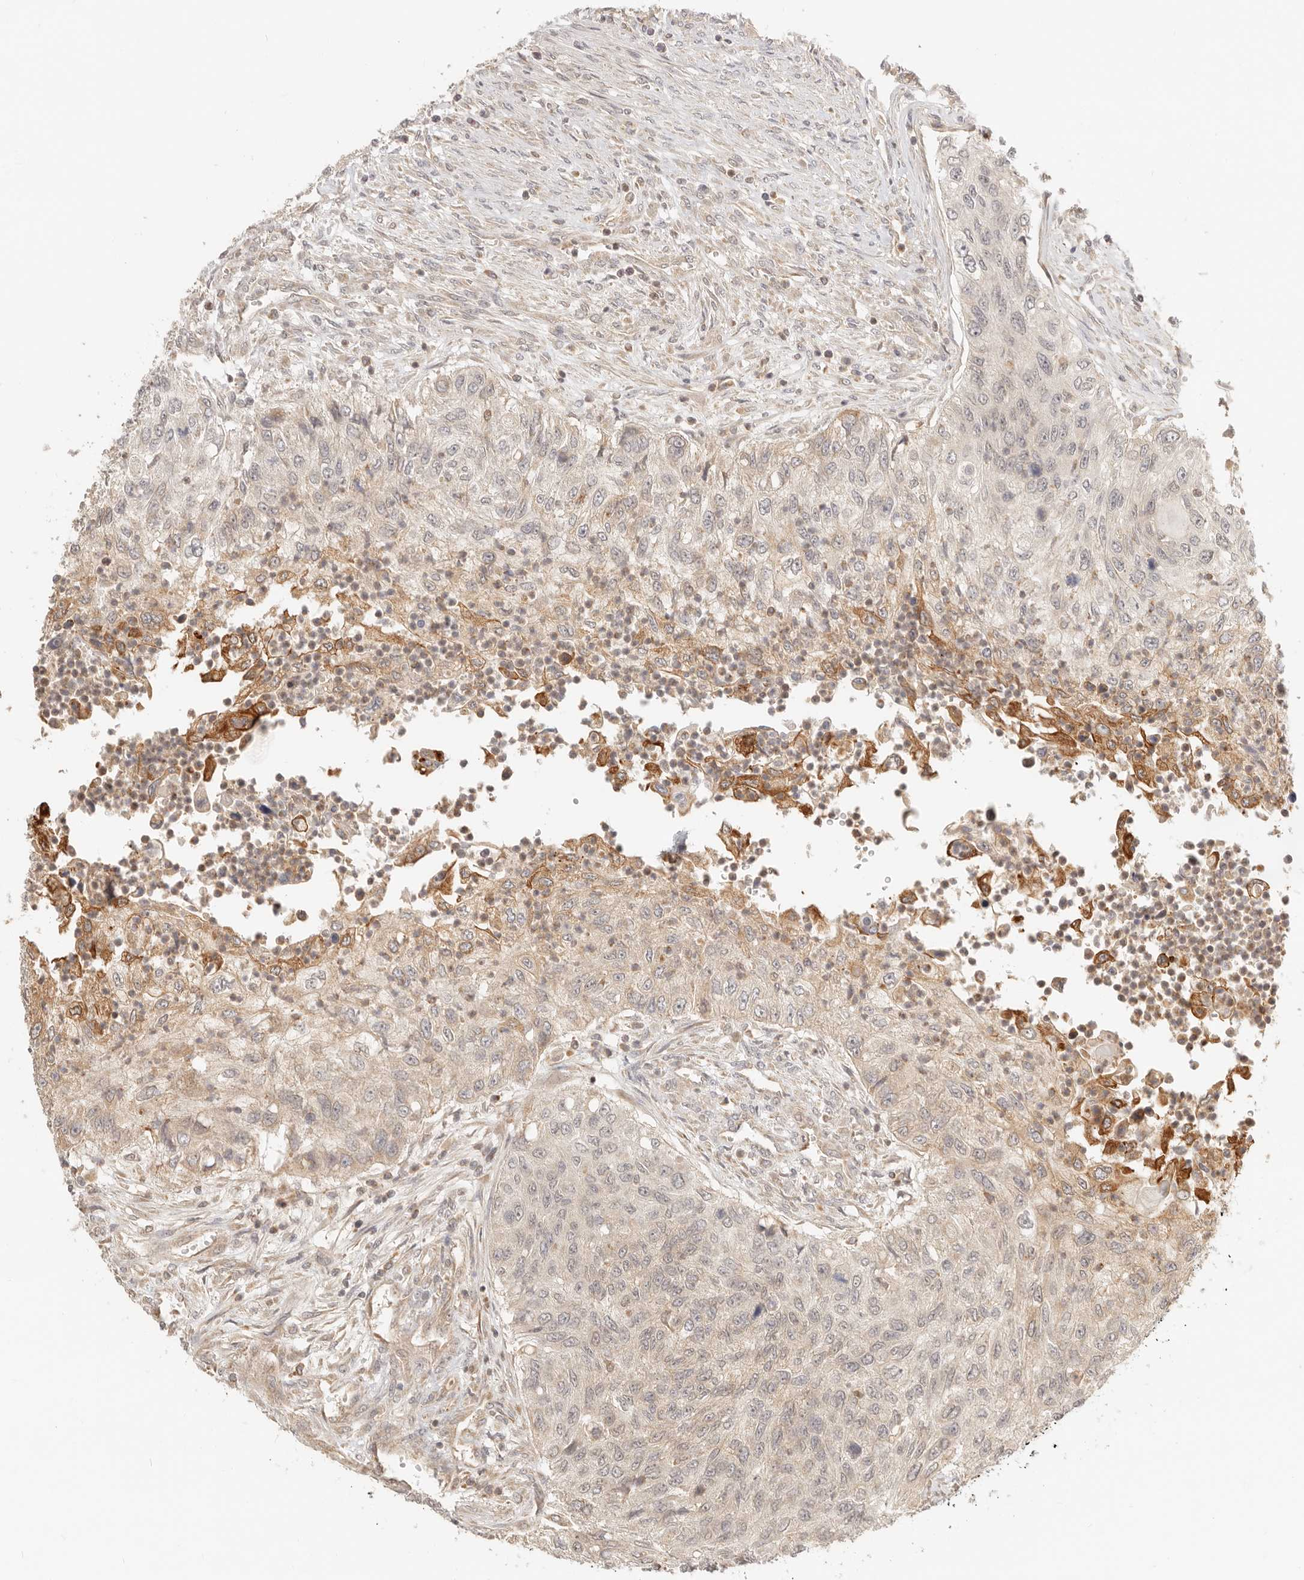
{"staining": {"intensity": "moderate", "quantity": "<25%", "location": "cytoplasmic/membranous"}, "tissue": "urothelial cancer", "cell_type": "Tumor cells", "image_type": "cancer", "snomed": [{"axis": "morphology", "description": "Urothelial carcinoma, High grade"}, {"axis": "topography", "description": "Urinary bladder"}], "caption": "This is a micrograph of immunohistochemistry staining of urothelial cancer, which shows moderate expression in the cytoplasmic/membranous of tumor cells.", "gene": "BAALC", "patient": {"sex": "female", "age": 60}}